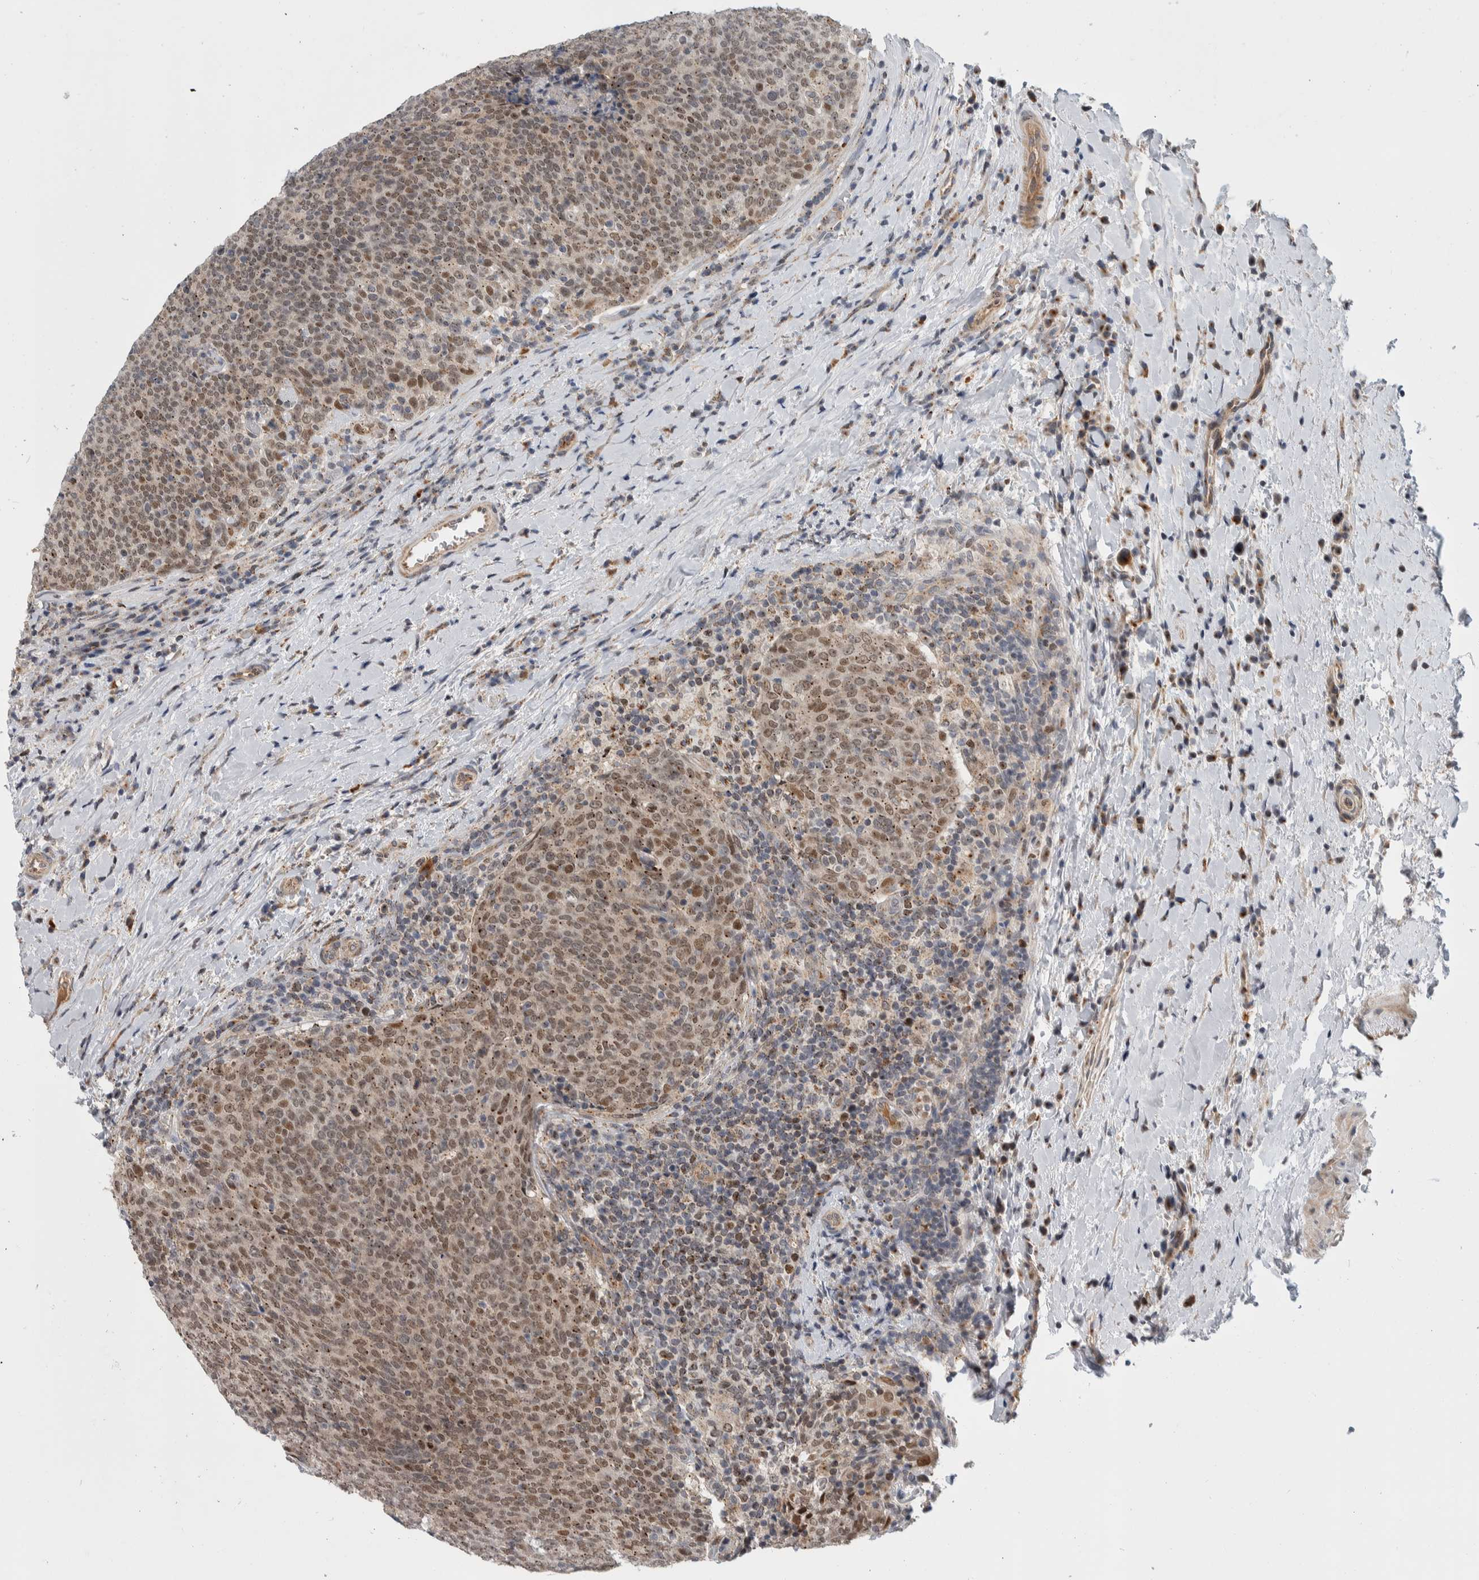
{"staining": {"intensity": "moderate", "quantity": ">75%", "location": "nuclear"}, "tissue": "head and neck cancer", "cell_type": "Tumor cells", "image_type": "cancer", "snomed": [{"axis": "morphology", "description": "Squamous cell carcinoma, NOS"}, {"axis": "morphology", "description": "Squamous cell carcinoma, metastatic, NOS"}, {"axis": "topography", "description": "Lymph node"}, {"axis": "topography", "description": "Head-Neck"}], "caption": "Protein staining shows moderate nuclear expression in about >75% of tumor cells in metastatic squamous cell carcinoma (head and neck). (Brightfield microscopy of DAB IHC at high magnification).", "gene": "MSL1", "patient": {"sex": "male", "age": 62}}